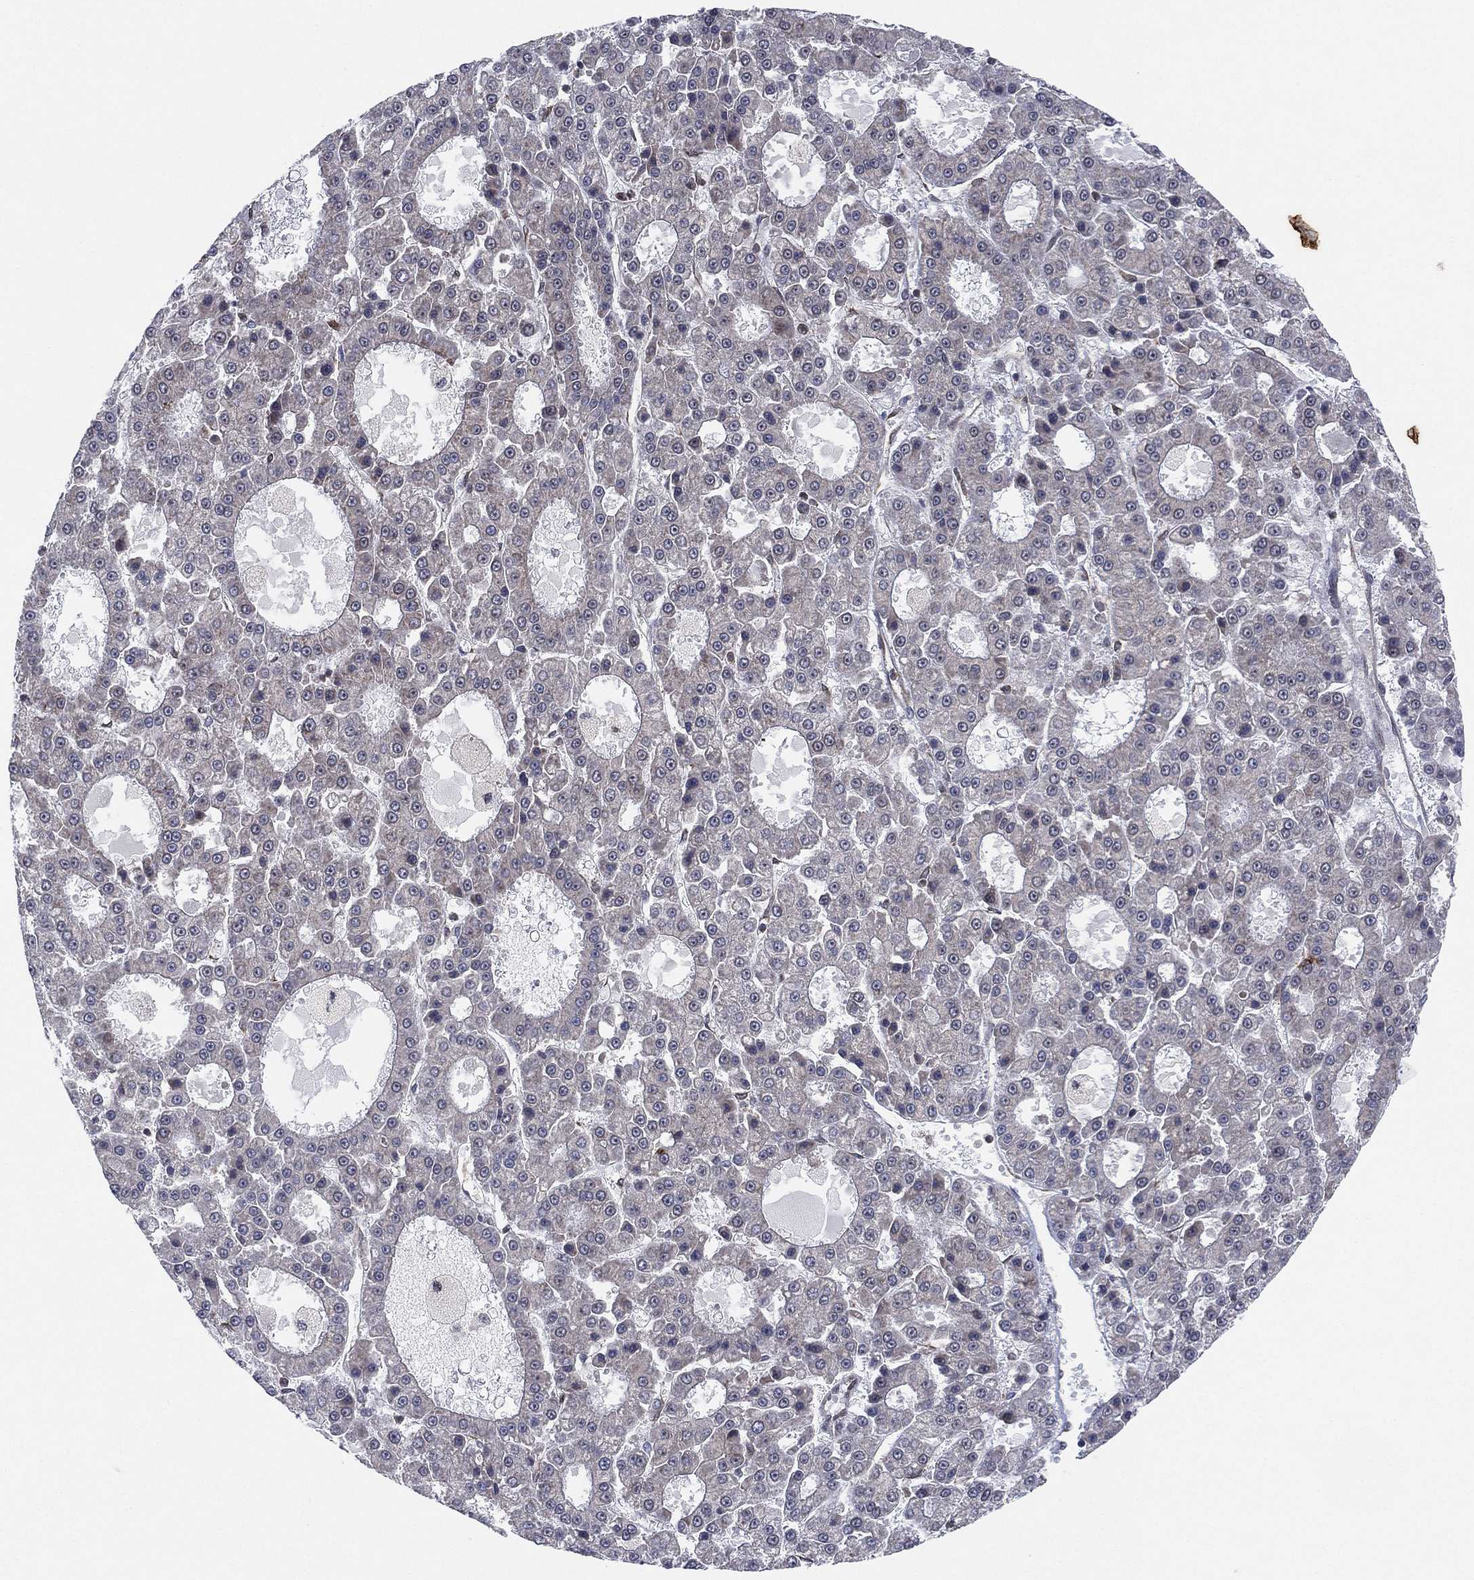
{"staining": {"intensity": "negative", "quantity": "none", "location": "none"}, "tissue": "liver cancer", "cell_type": "Tumor cells", "image_type": "cancer", "snomed": [{"axis": "morphology", "description": "Carcinoma, Hepatocellular, NOS"}, {"axis": "topography", "description": "Liver"}], "caption": "High power microscopy micrograph of an immunohistochemistry photomicrograph of liver hepatocellular carcinoma, revealing no significant expression in tumor cells.", "gene": "TMCO1", "patient": {"sex": "male", "age": 70}}